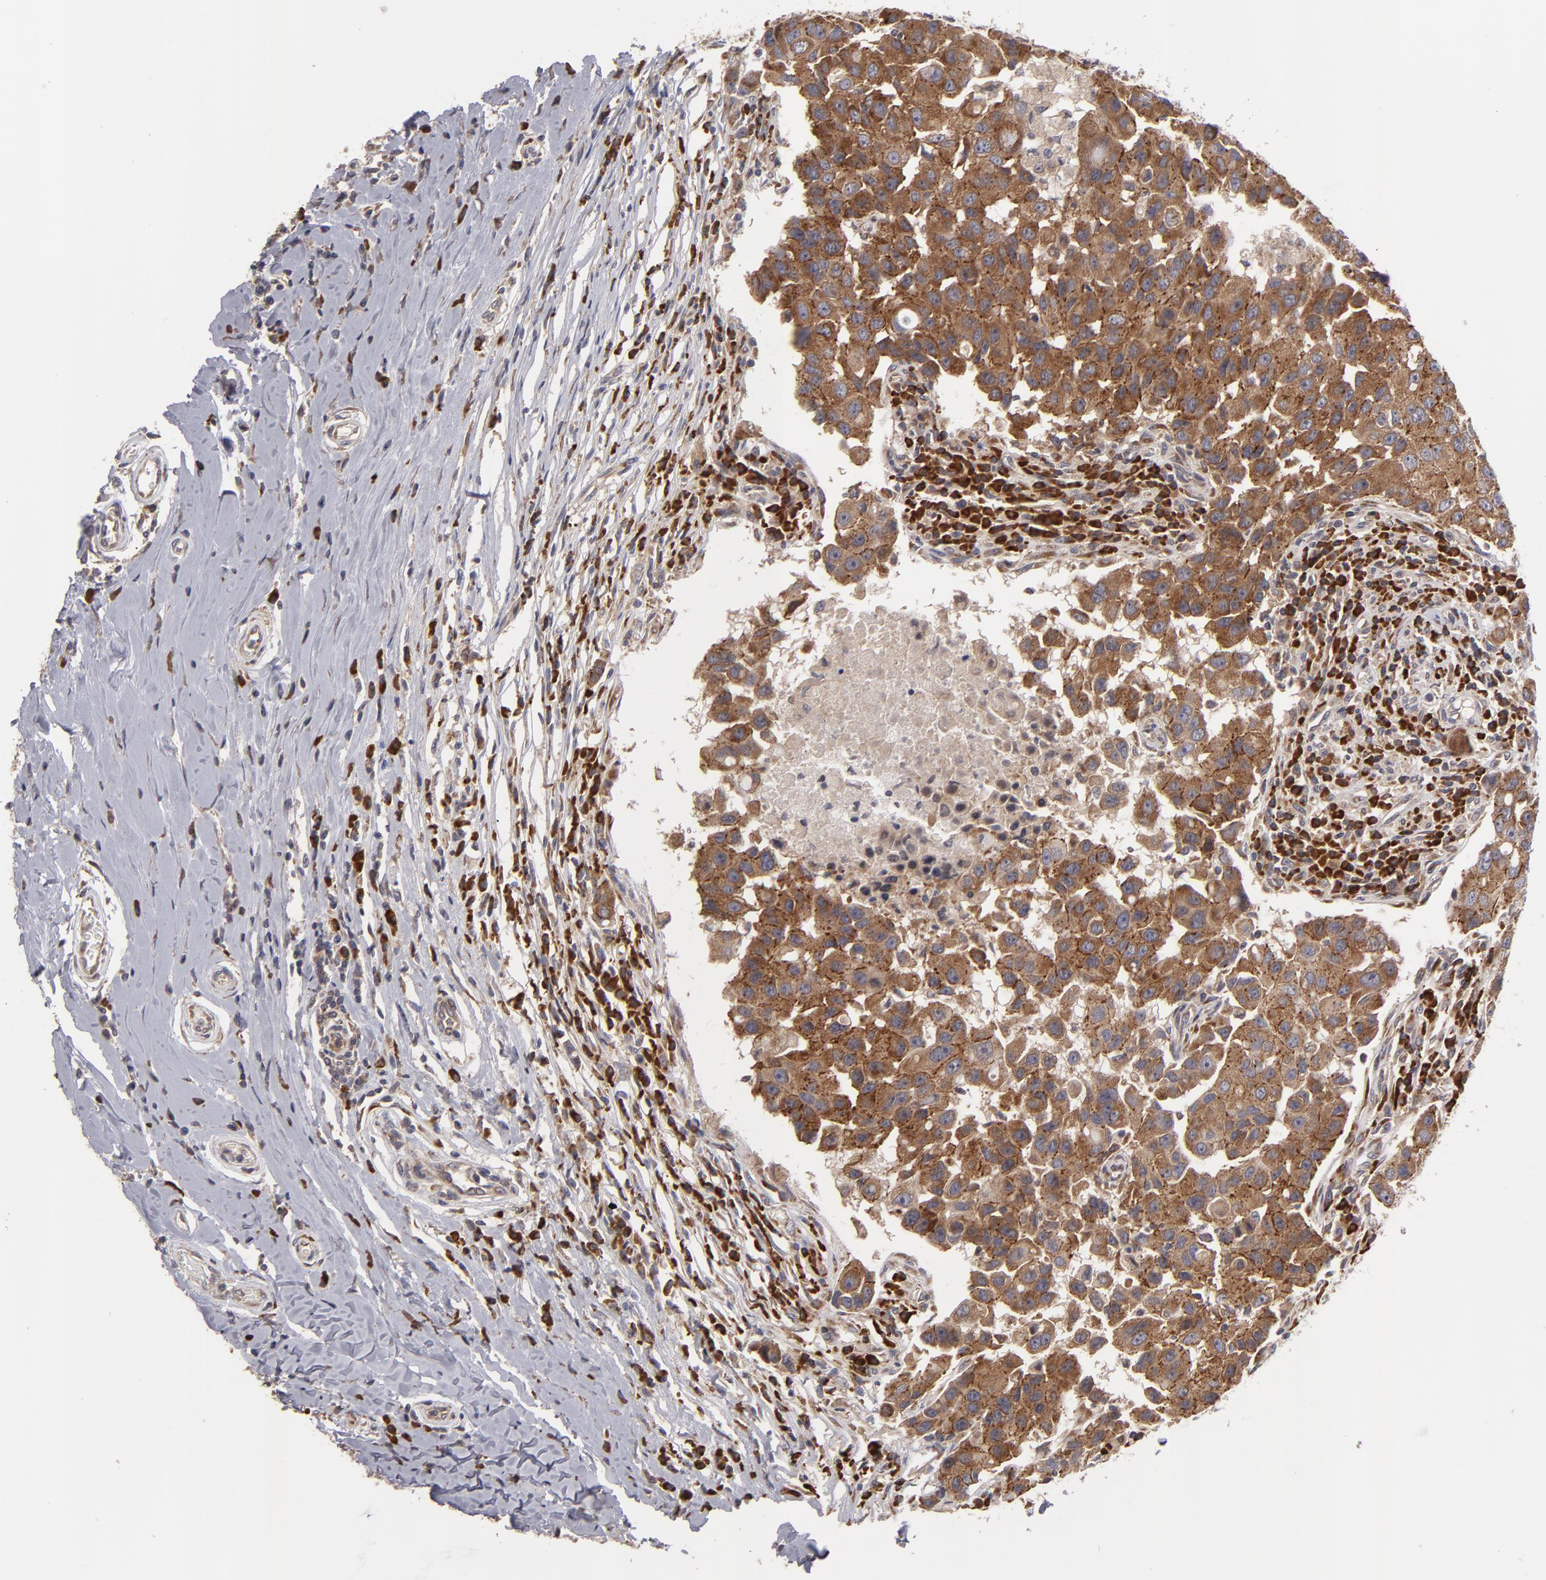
{"staining": {"intensity": "strong", "quantity": ">75%", "location": "cytoplasmic/membranous"}, "tissue": "breast cancer", "cell_type": "Tumor cells", "image_type": "cancer", "snomed": [{"axis": "morphology", "description": "Duct carcinoma"}, {"axis": "topography", "description": "Breast"}], "caption": "Intraductal carcinoma (breast) stained with DAB (3,3'-diaminobenzidine) immunohistochemistry (IHC) shows high levels of strong cytoplasmic/membranous staining in approximately >75% of tumor cells.", "gene": "SND1", "patient": {"sex": "female", "age": 27}}